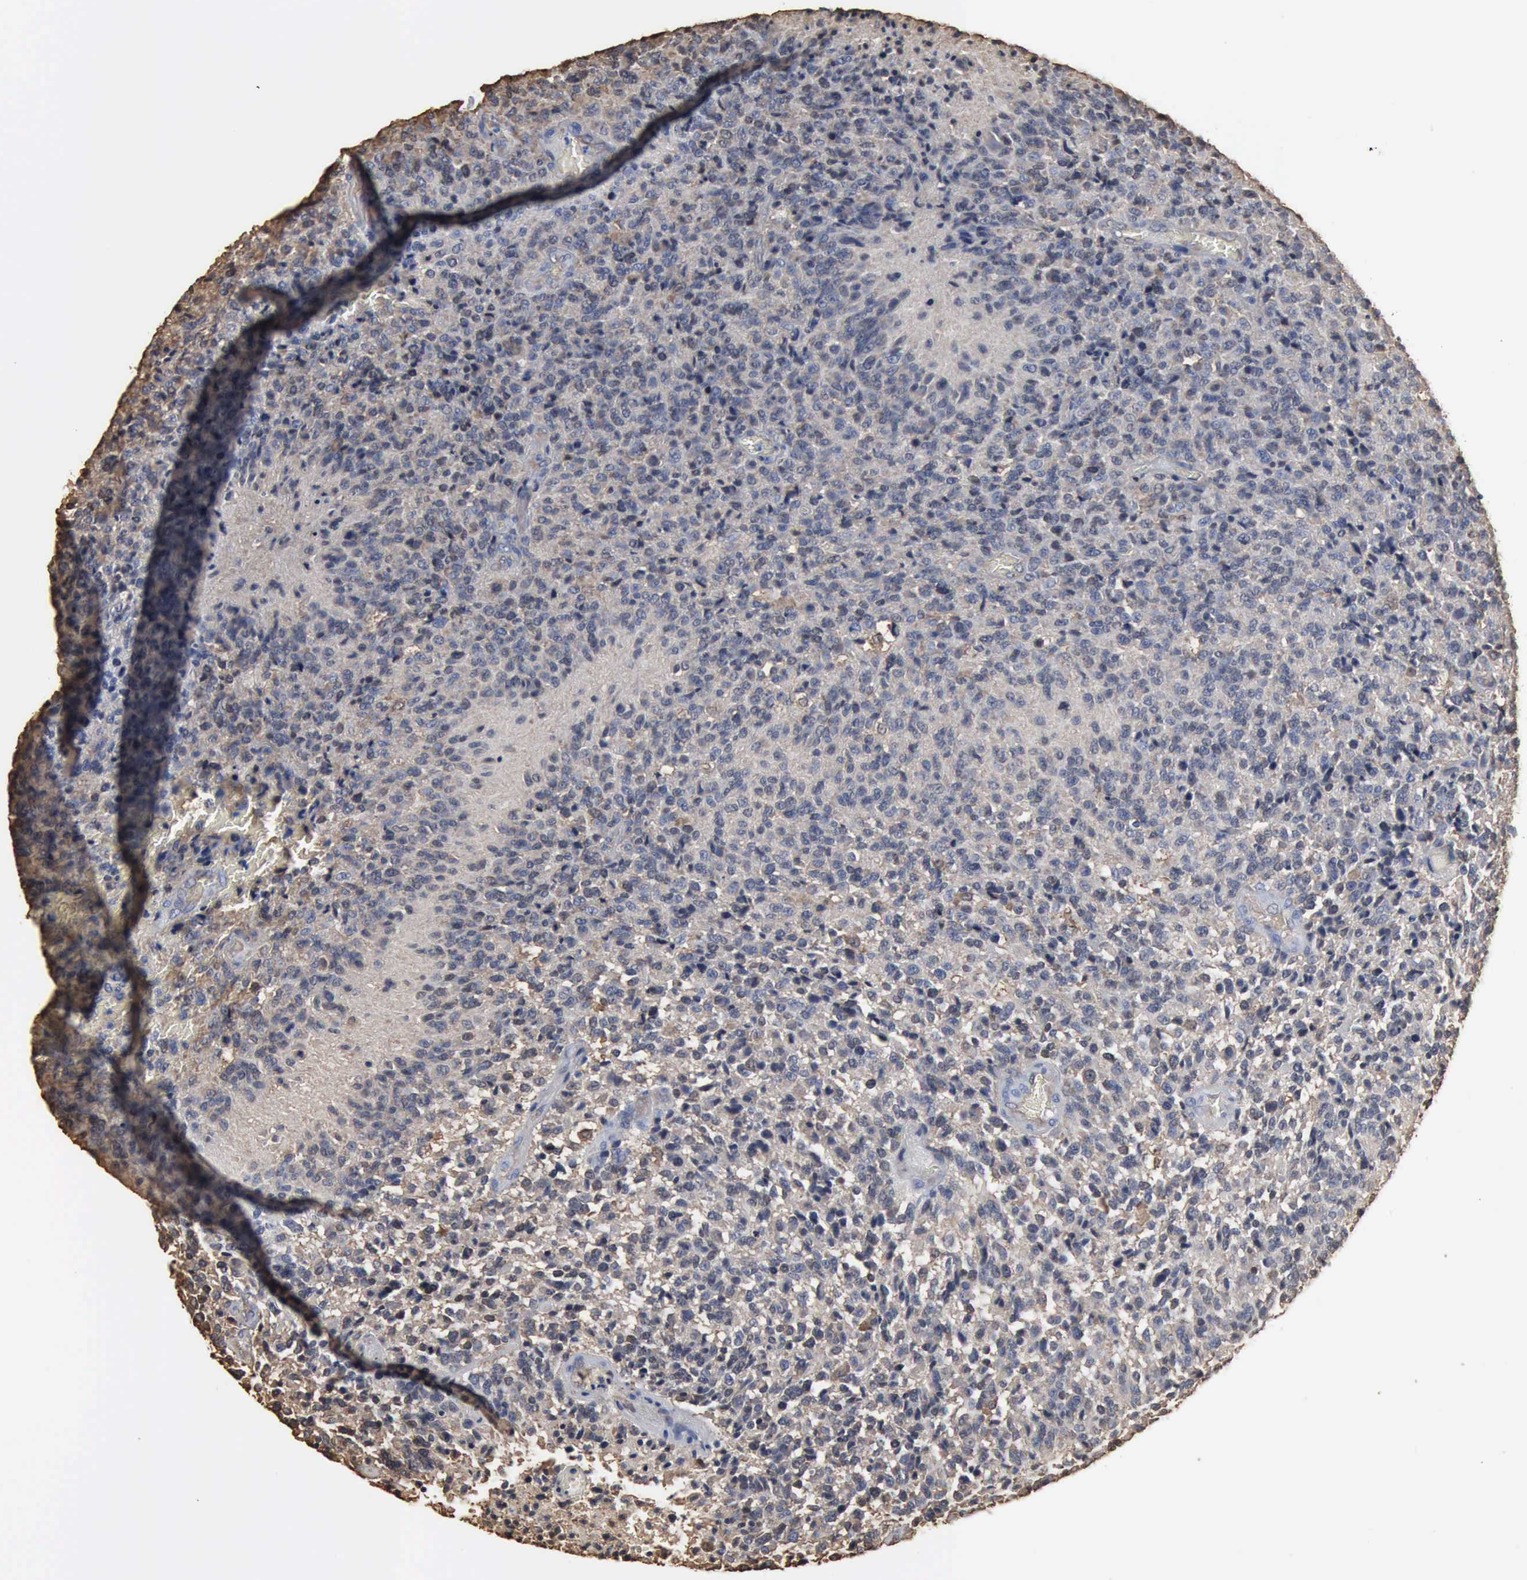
{"staining": {"intensity": "negative", "quantity": "none", "location": "none"}, "tissue": "glioma", "cell_type": "Tumor cells", "image_type": "cancer", "snomed": [{"axis": "morphology", "description": "Glioma, malignant, High grade"}, {"axis": "topography", "description": "Brain"}], "caption": "This is an IHC photomicrograph of high-grade glioma (malignant). There is no expression in tumor cells.", "gene": "FSCN1", "patient": {"sex": "male", "age": 36}}